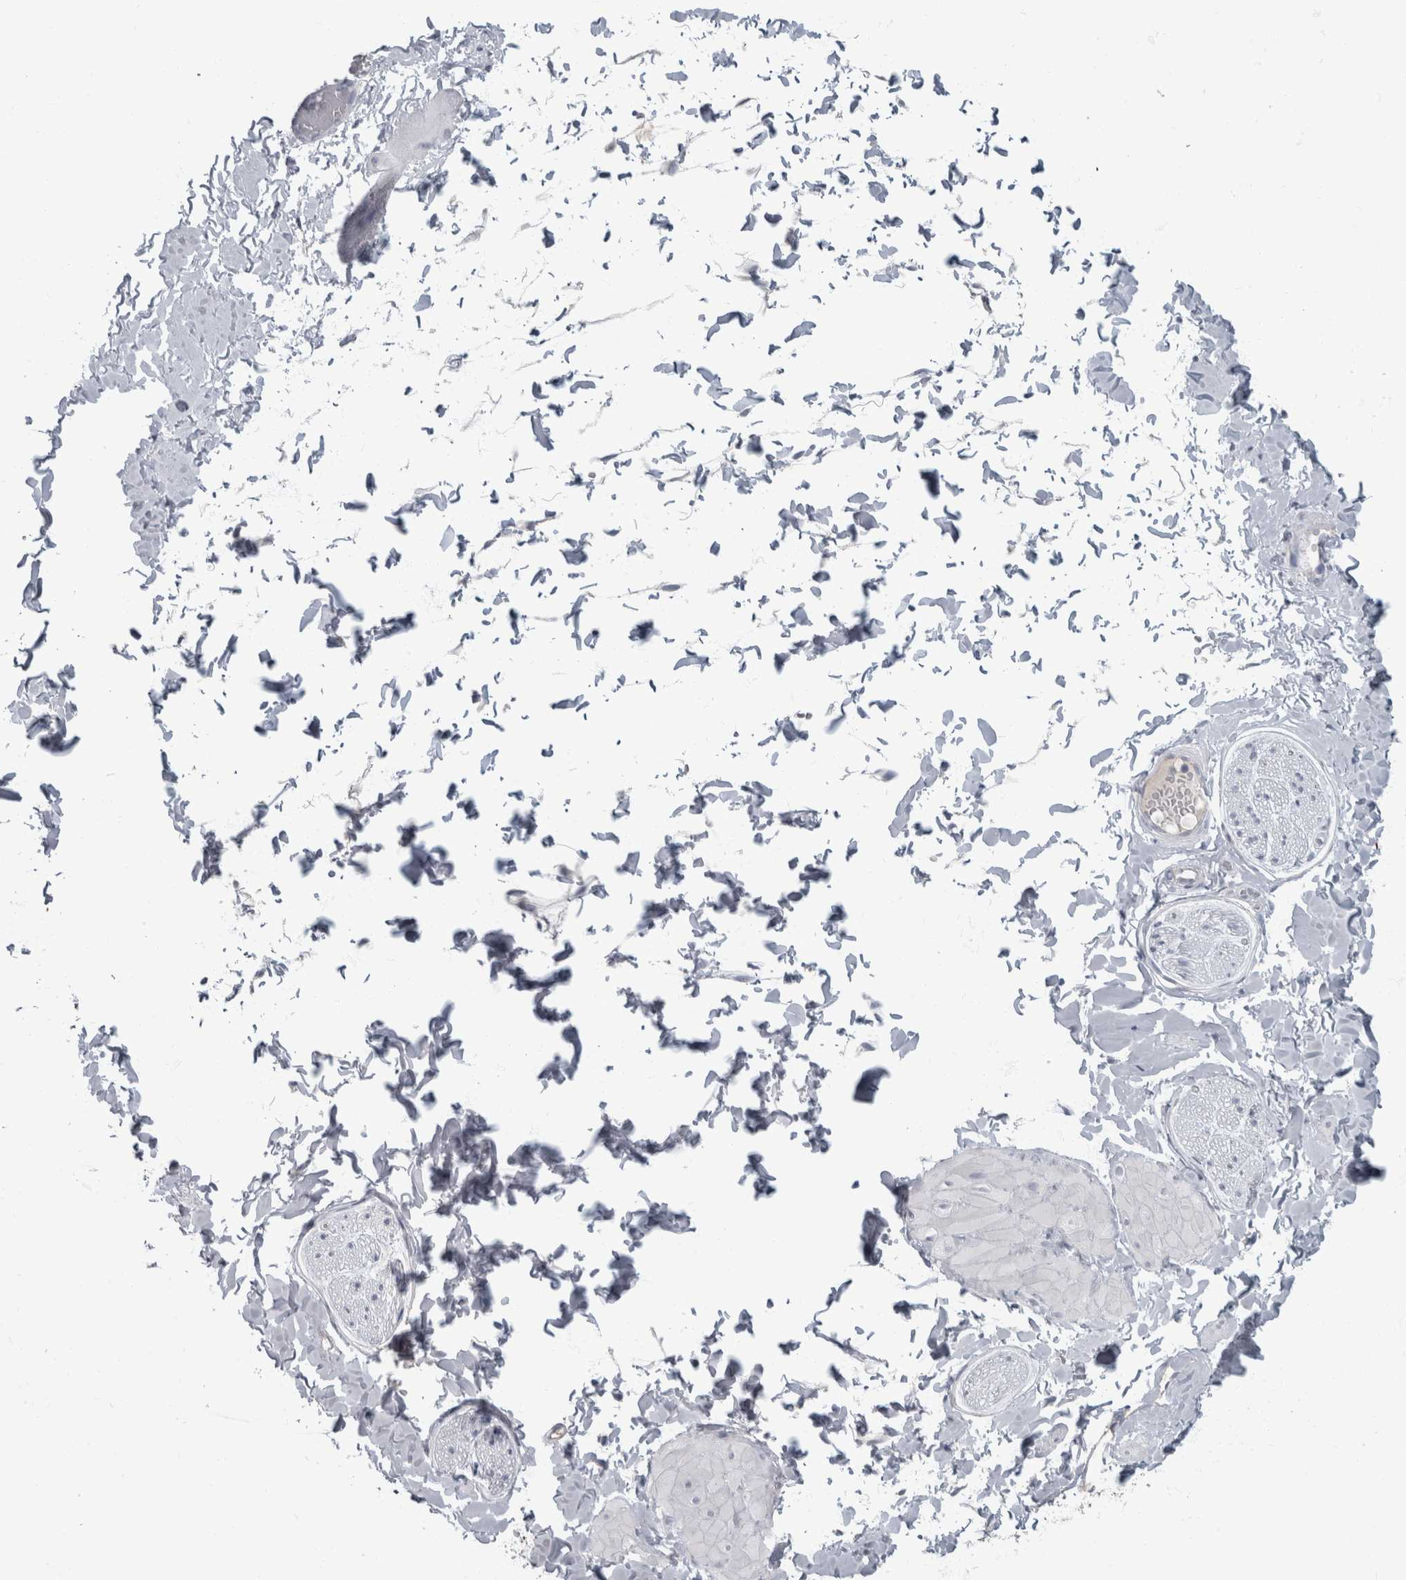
{"staining": {"intensity": "negative", "quantity": "none", "location": "none"}, "tissue": "adipose tissue", "cell_type": "Adipocytes", "image_type": "normal", "snomed": [{"axis": "morphology", "description": "Normal tissue, NOS"}, {"axis": "topography", "description": "Adipose tissue"}, {"axis": "topography", "description": "Vascular tissue"}, {"axis": "topography", "description": "Peripheral nerve tissue"}], "caption": "An immunohistochemistry histopathology image of benign adipose tissue is shown. There is no staining in adipocytes of adipose tissue. (DAB immunohistochemistry (IHC) visualized using brightfield microscopy, high magnification).", "gene": "DSG2", "patient": {"sex": "male", "age": 25}}